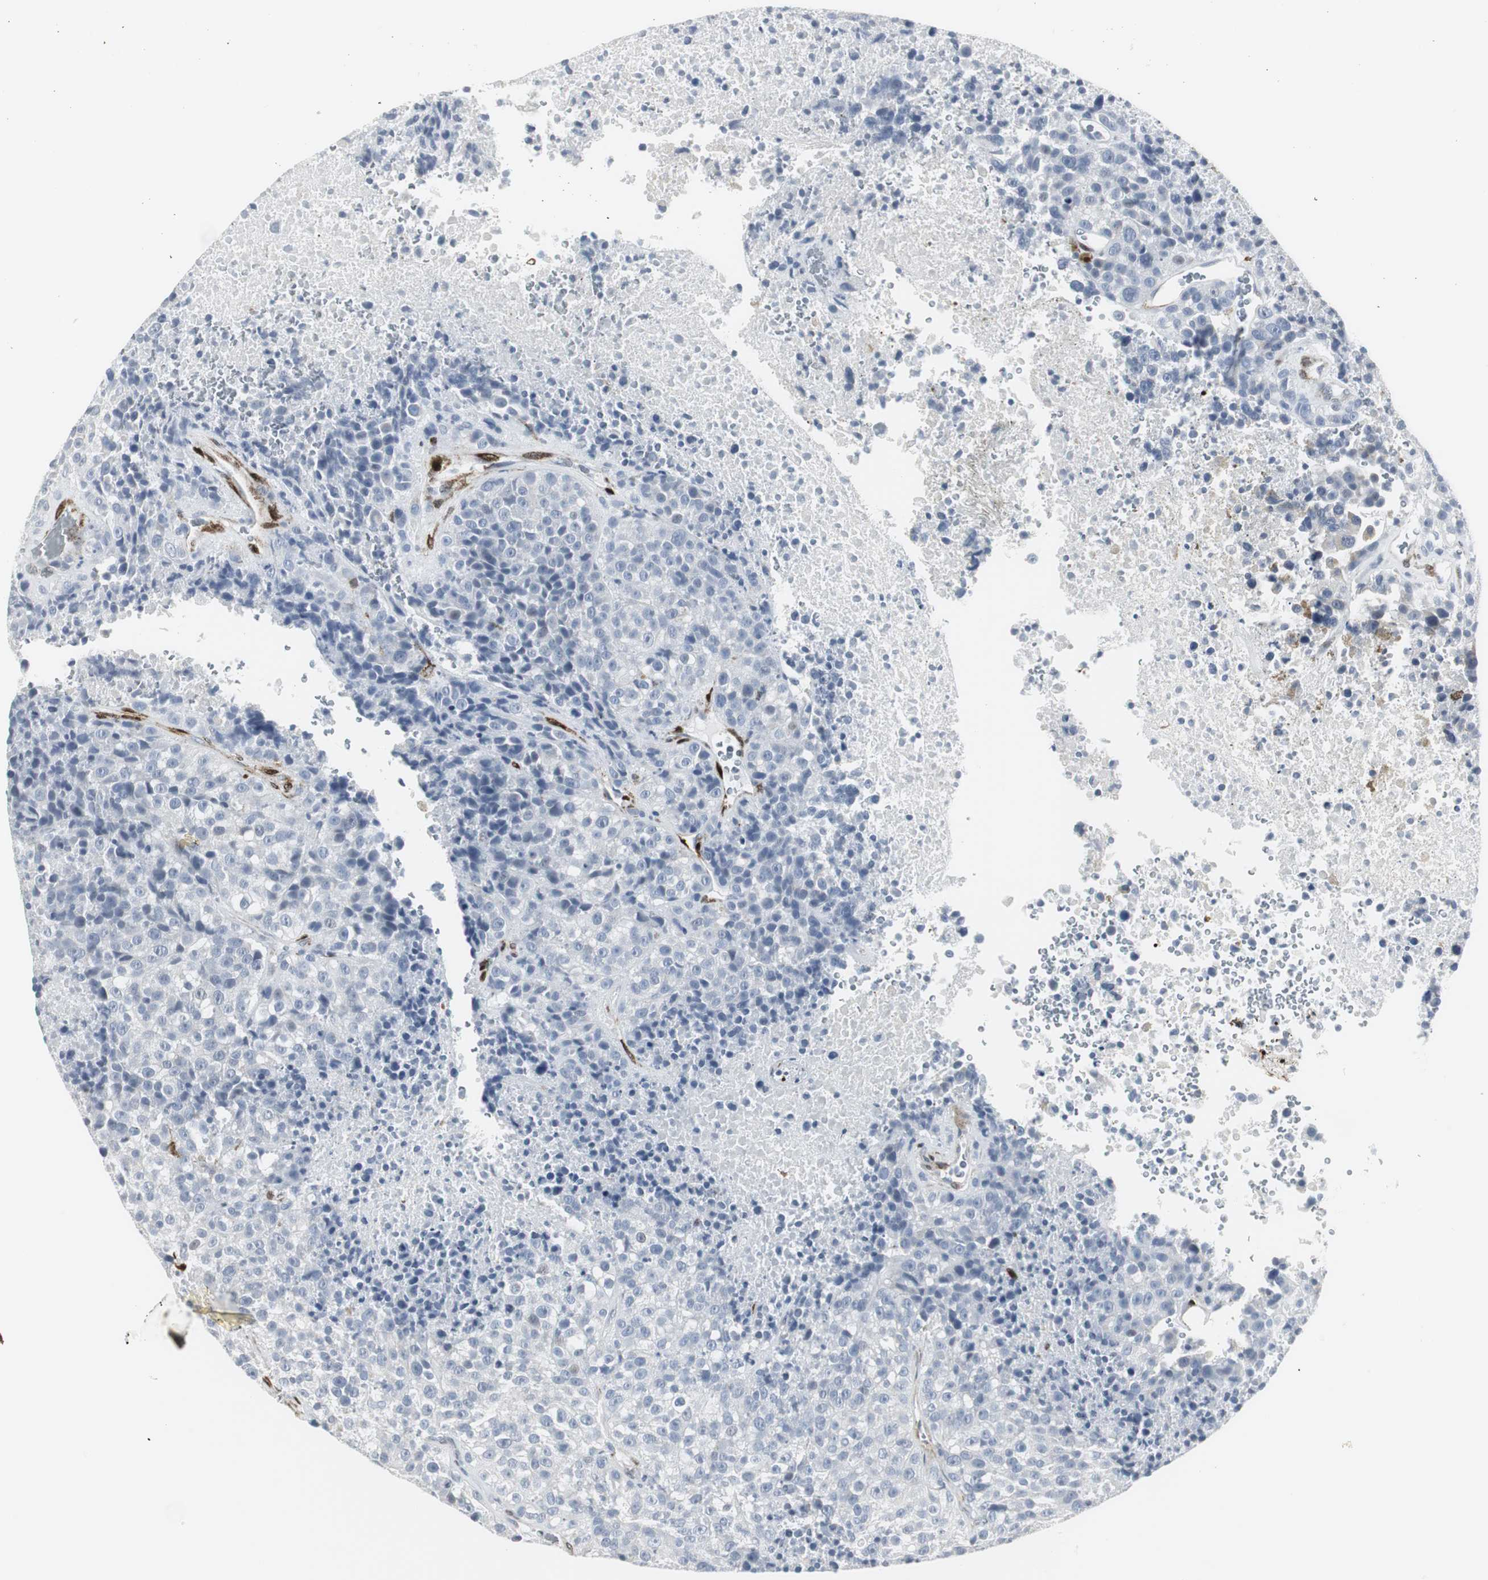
{"staining": {"intensity": "negative", "quantity": "none", "location": "none"}, "tissue": "melanoma", "cell_type": "Tumor cells", "image_type": "cancer", "snomed": [{"axis": "morphology", "description": "Malignant melanoma, Metastatic site"}, {"axis": "topography", "description": "Cerebral cortex"}], "caption": "An image of melanoma stained for a protein reveals no brown staining in tumor cells.", "gene": "PPP1R14A", "patient": {"sex": "female", "age": 52}}